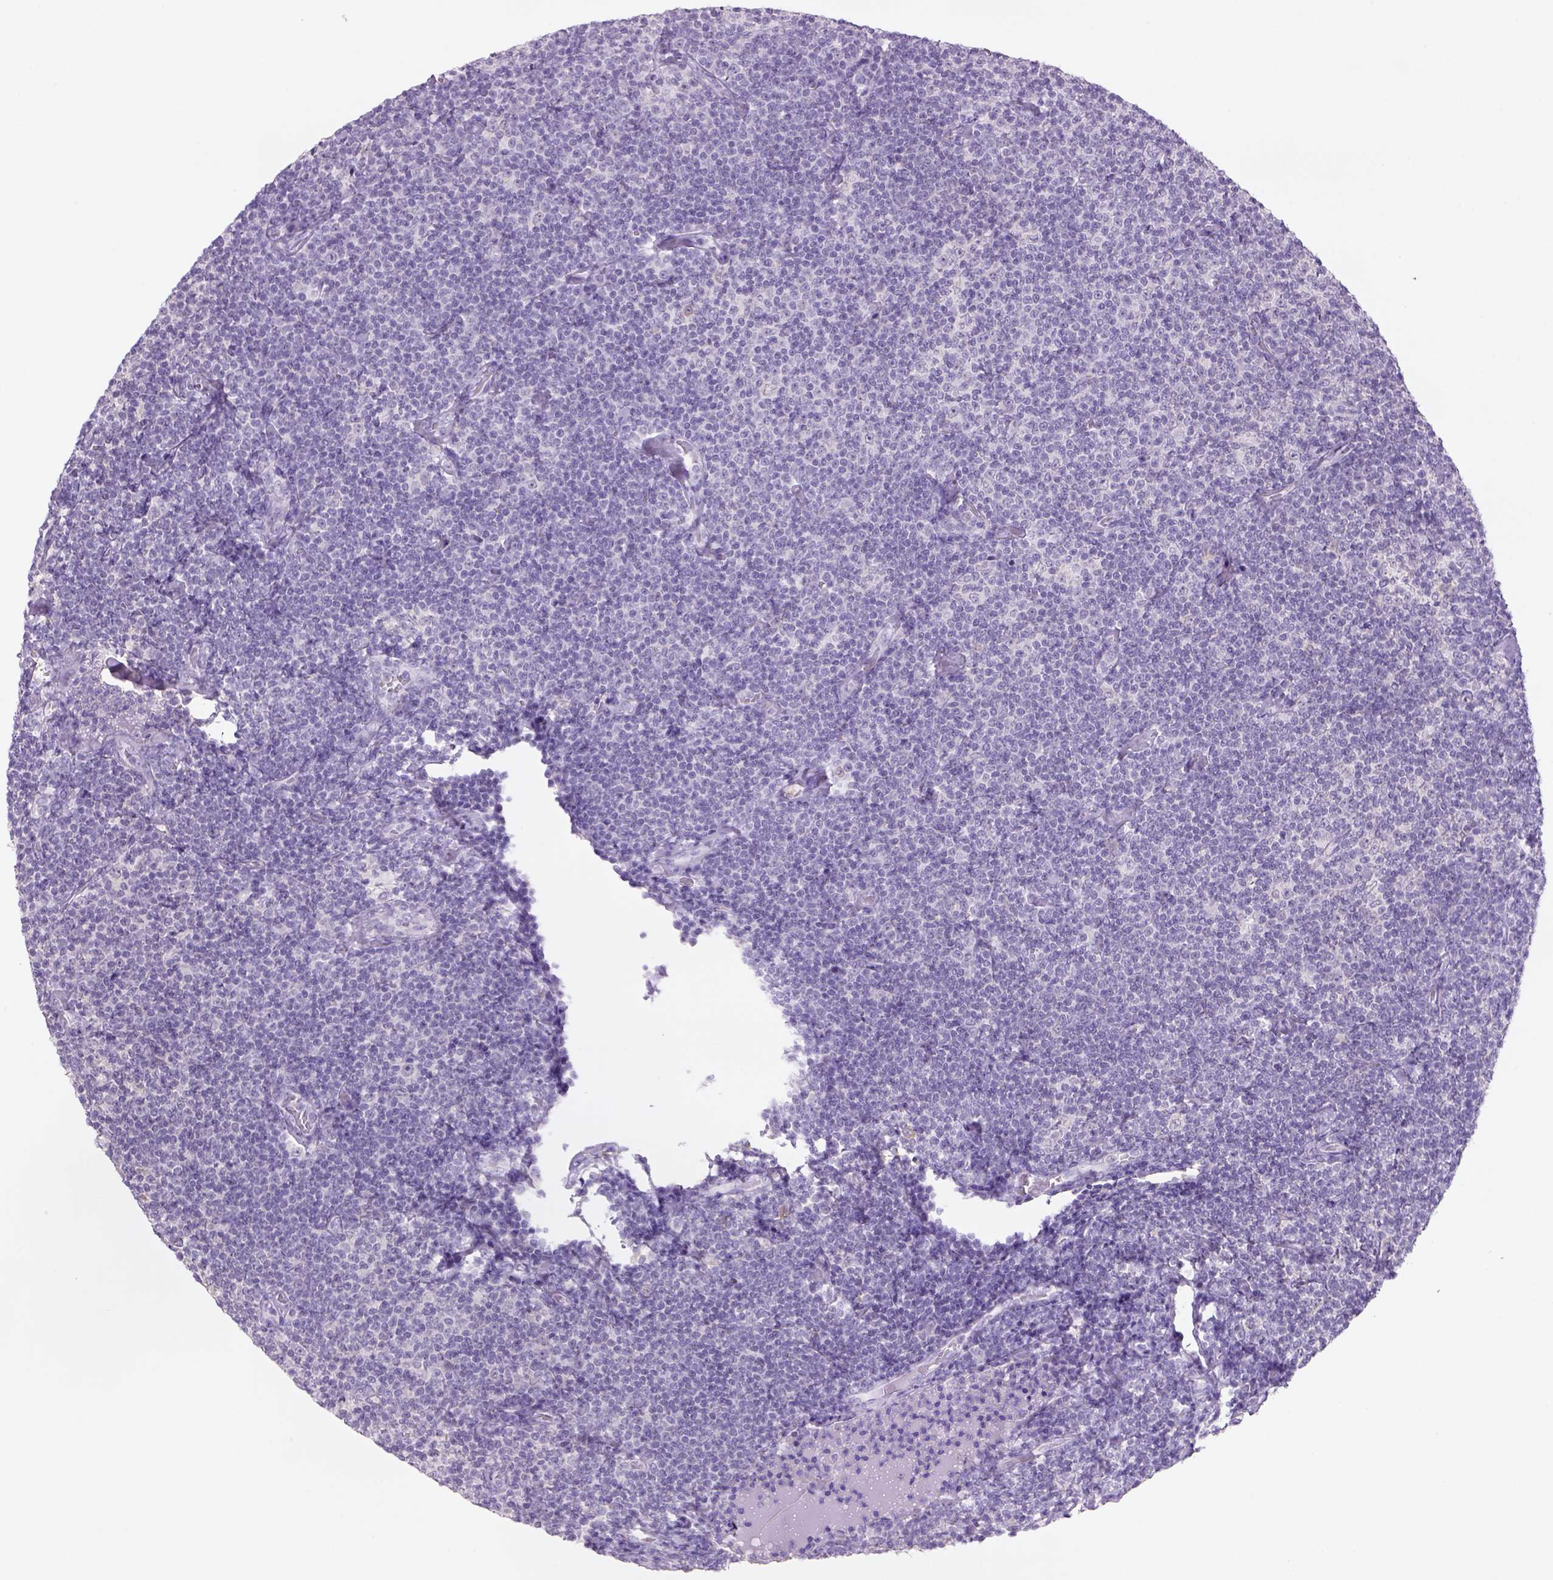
{"staining": {"intensity": "negative", "quantity": "none", "location": "none"}, "tissue": "lymphoma", "cell_type": "Tumor cells", "image_type": "cancer", "snomed": [{"axis": "morphology", "description": "Malignant lymphoma, non-Hodgkin's type, Low grade"}, {"axis": "topography", "description": "Lymph node"}], "caption": "Immunohistochemical staining of lymphoma reveals no significant staining in tumor cells.", "gene": "NAALAD2", "patient": {"sex": "male", "age": 81}}